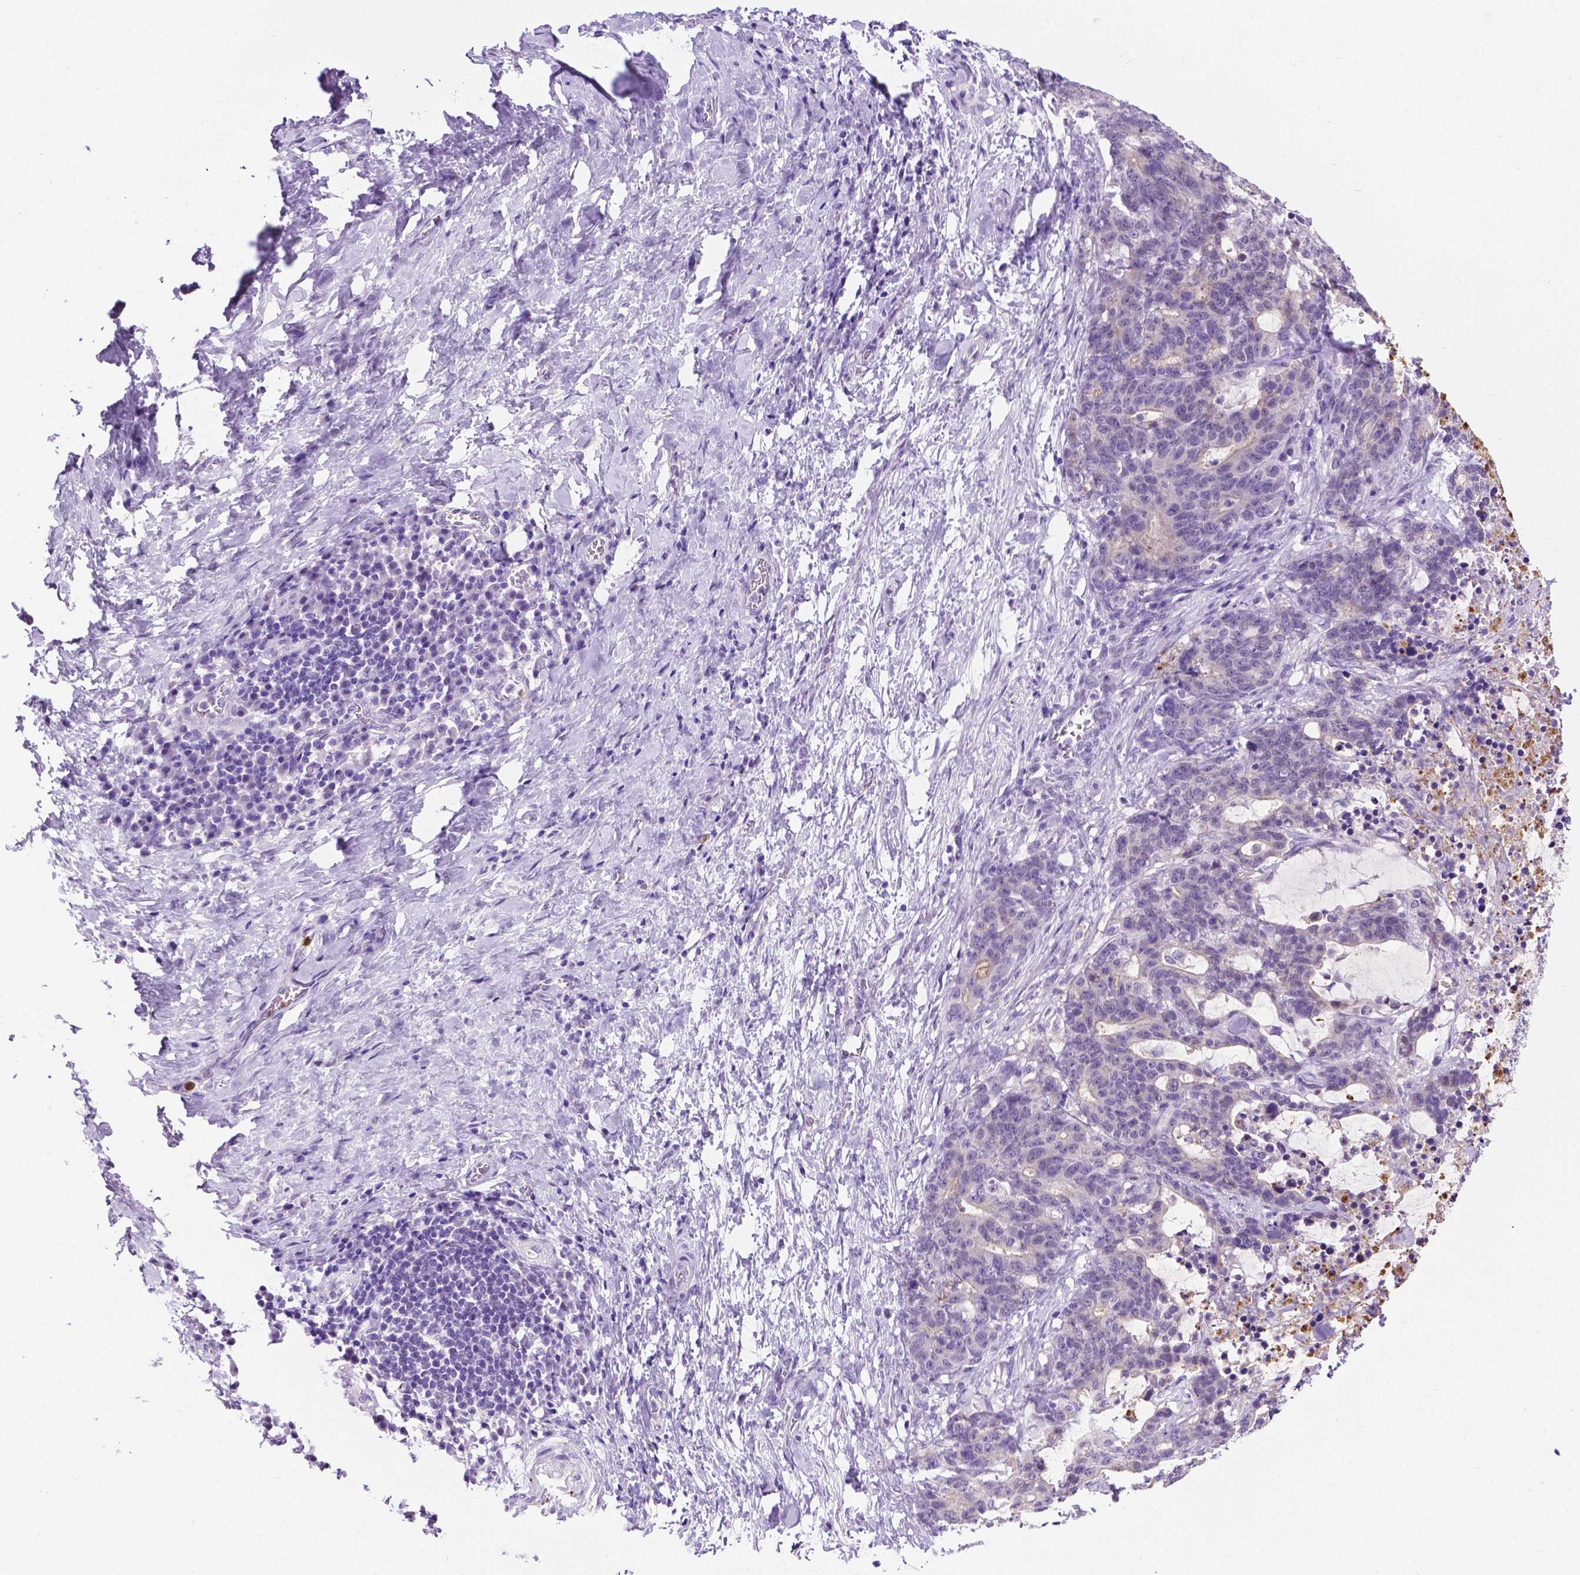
{"staining": {"intensity": "negative", "quantity": "none", "location": "none"}, "tissue": "stomach cancer", "cell_type": "Tumor cells", "image_type": "cancer", "snomed": [{"axis": "morphology", "description": "Normal tissue, NOS"}, {"axis": "morphology", "description": "Adenocarcinoma, NOS"}, {"axis": "topography", "description": "Stomach"}], "caption": "IHC of stomach cancer exhibits no expression in tumor cells.", "gene": "MMP27", "patient": {"sex": "female", "age": 64}}